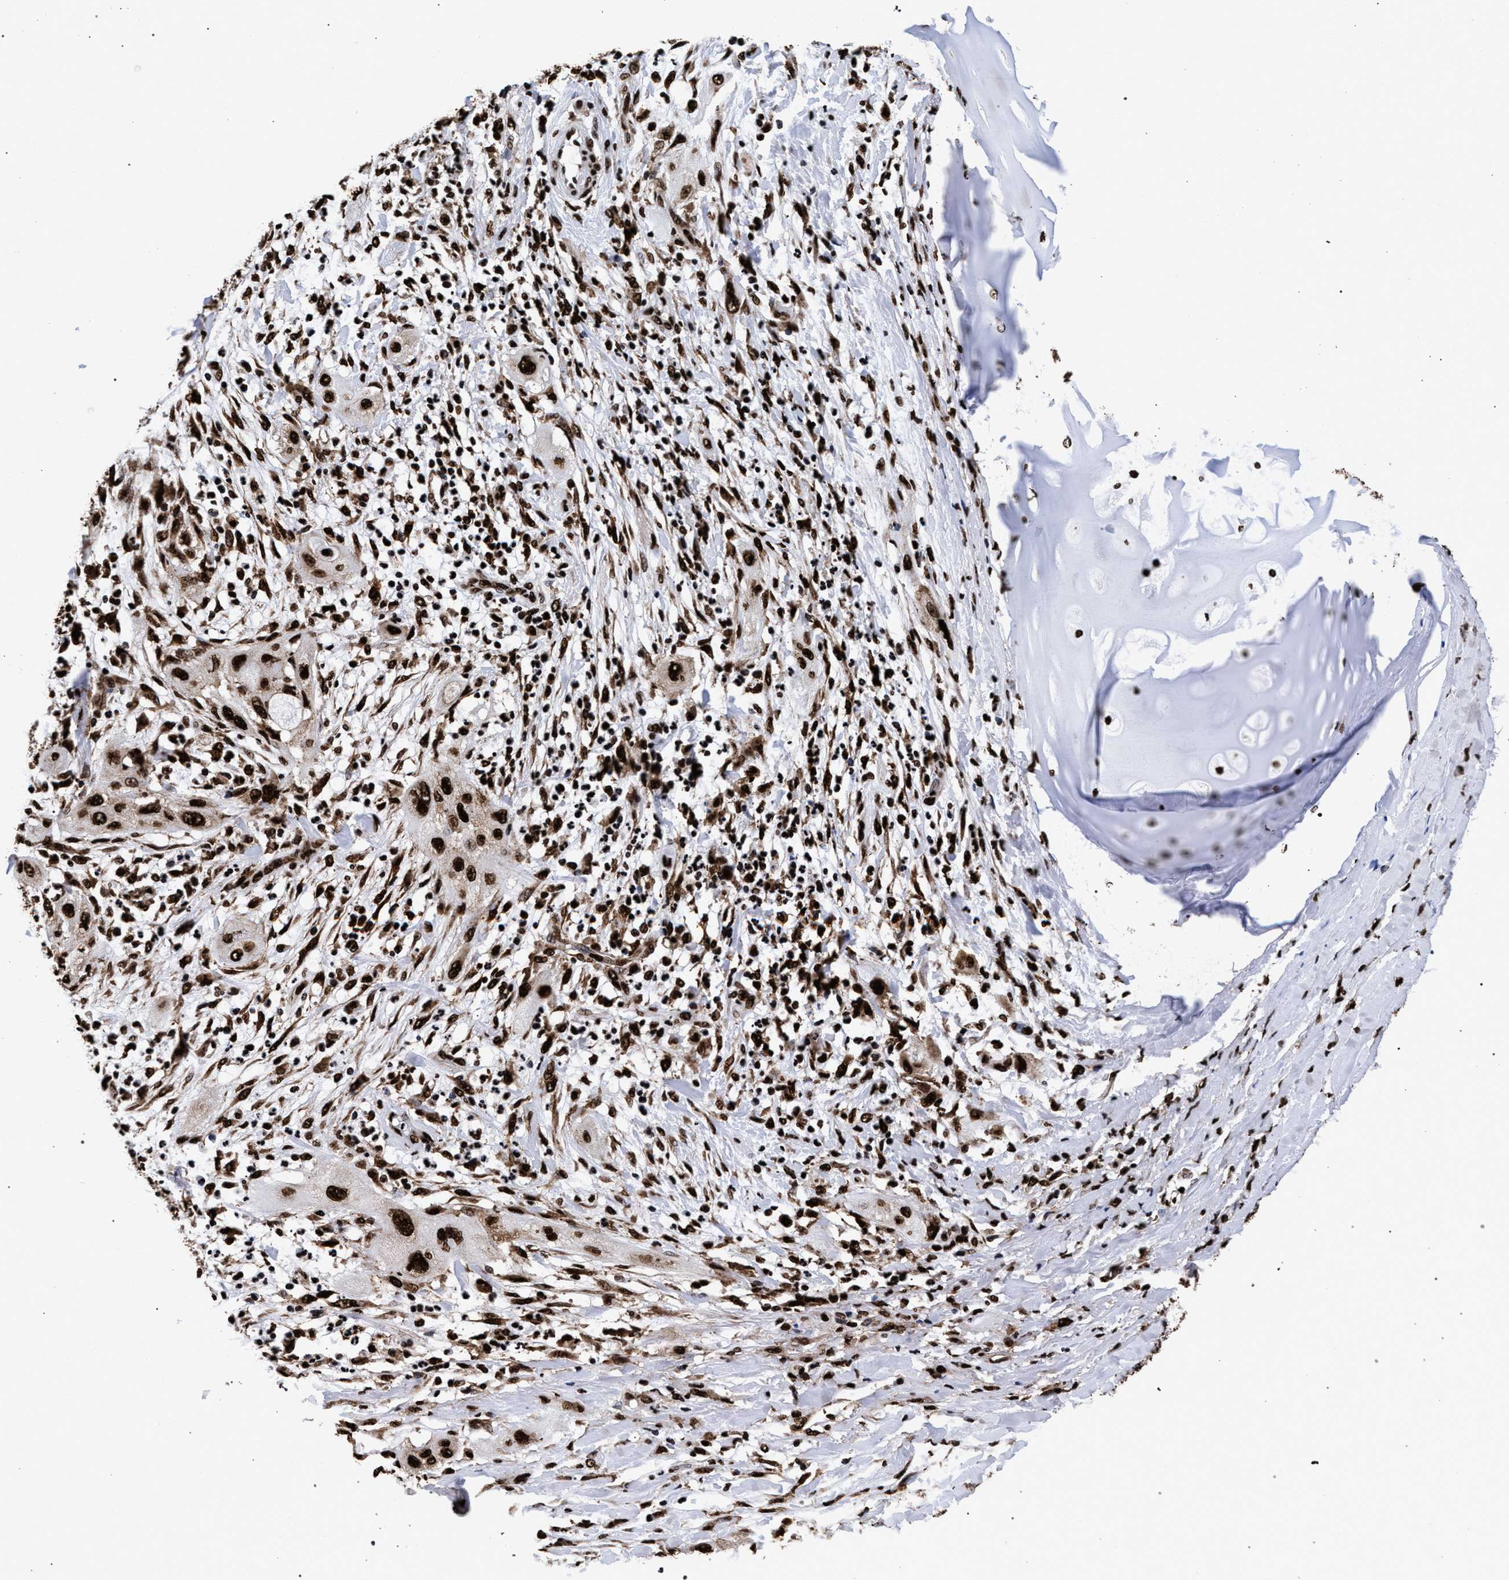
{"staining": {"intensity": "strong", "quantity": ">75%", "location": "nuclear"}, "tissue": "lung cancer", "cell_type": "Tumor cells", "image_type": "cancer", "snomed": [{"axis": "morphology", "description": "Squamous cell carcinoma, NOS"}, {"axis": "topography", "description": "Lung"}], "caption": "This micrograph demonstrates immunohistochemistry (IHC) staining of lung cancer (squamous cell carcinoma), with high strong nuclear expression in about >75% of tumor cells.", "gene": "HNRNPA1", "patient": {"sex": "female", "age": 47}}